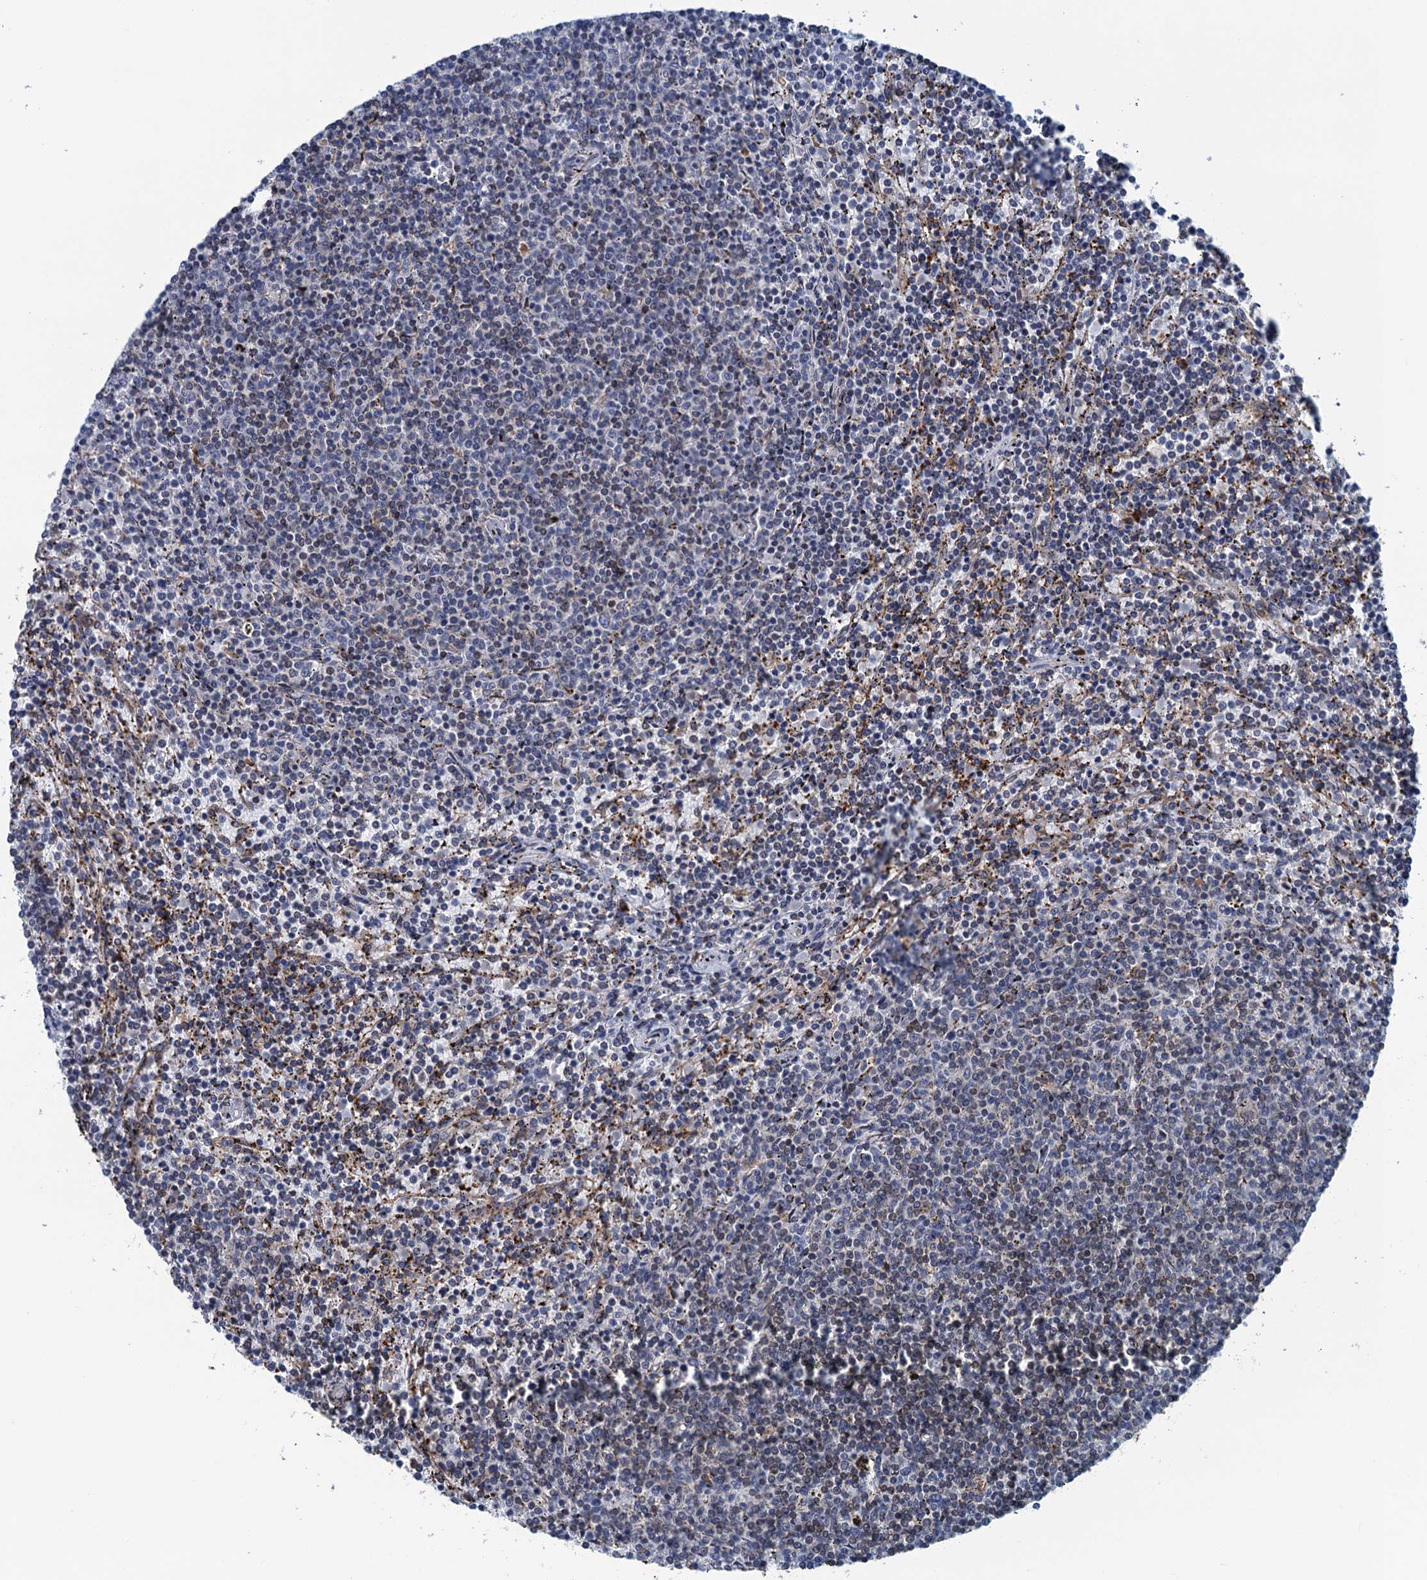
{"staining": {"intensity": "negative", "quantity": "none", "location": "none"}, "tissue": "lymphoma", "cell_type": "Tumor cells", "image_type": "cancer", "snomed": [{"axis": "morphology", "description": "Malignant lymphoma, non-Hodgkin's type, Low grade"}, {"axis": "topography", "description": "Spleen"}], "caption": "Tumor cells show no significant protein expression in low-grade malignant lymphoma, non-Hodgkin's type.", "gene": "TMEM205", "patient": {"sex": "female", "age": 50}}